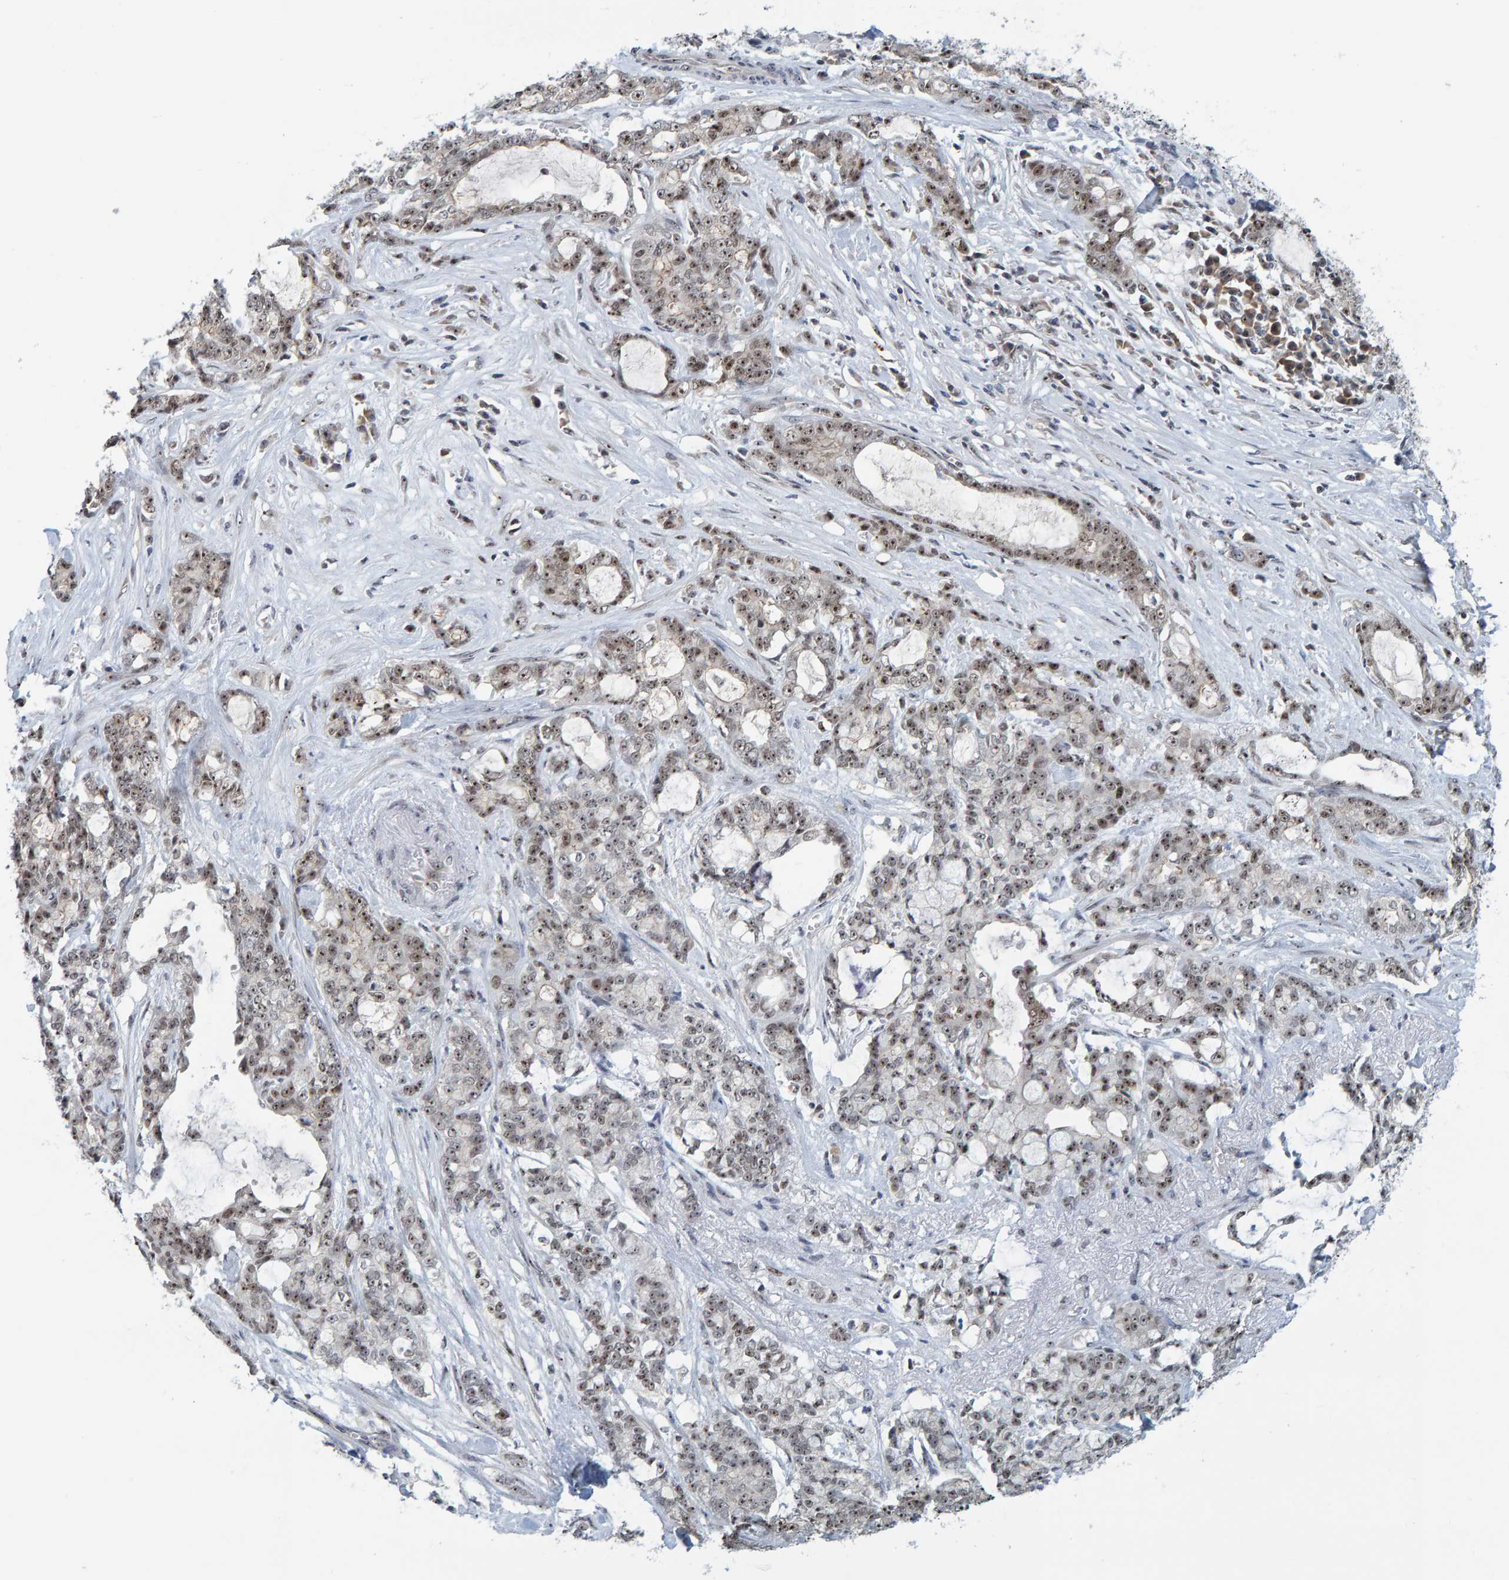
{"staining": {"intensity": "moderate", "quantity": ">75%", "location": "nuclear"}, "tissue": "pancreatic cancer", "cell_type": "Tumor cells", "image_type": "cancer", "snomed": [{"axis": "morphology", "description": "Adenocarcinoma, NOS"}, {"axis": "topography", "description": "Pancreas"}], "caption": "Pancreatic adenocarcinoma stained with DAB (3,3'-diaminobenzidine) immunohistochemistry exhibits medium levels of moderate nuclear staining in approximately >75% of tumor cells.", "gene": "POLR1E", "patient": {"sex": "female", "age": 73}}